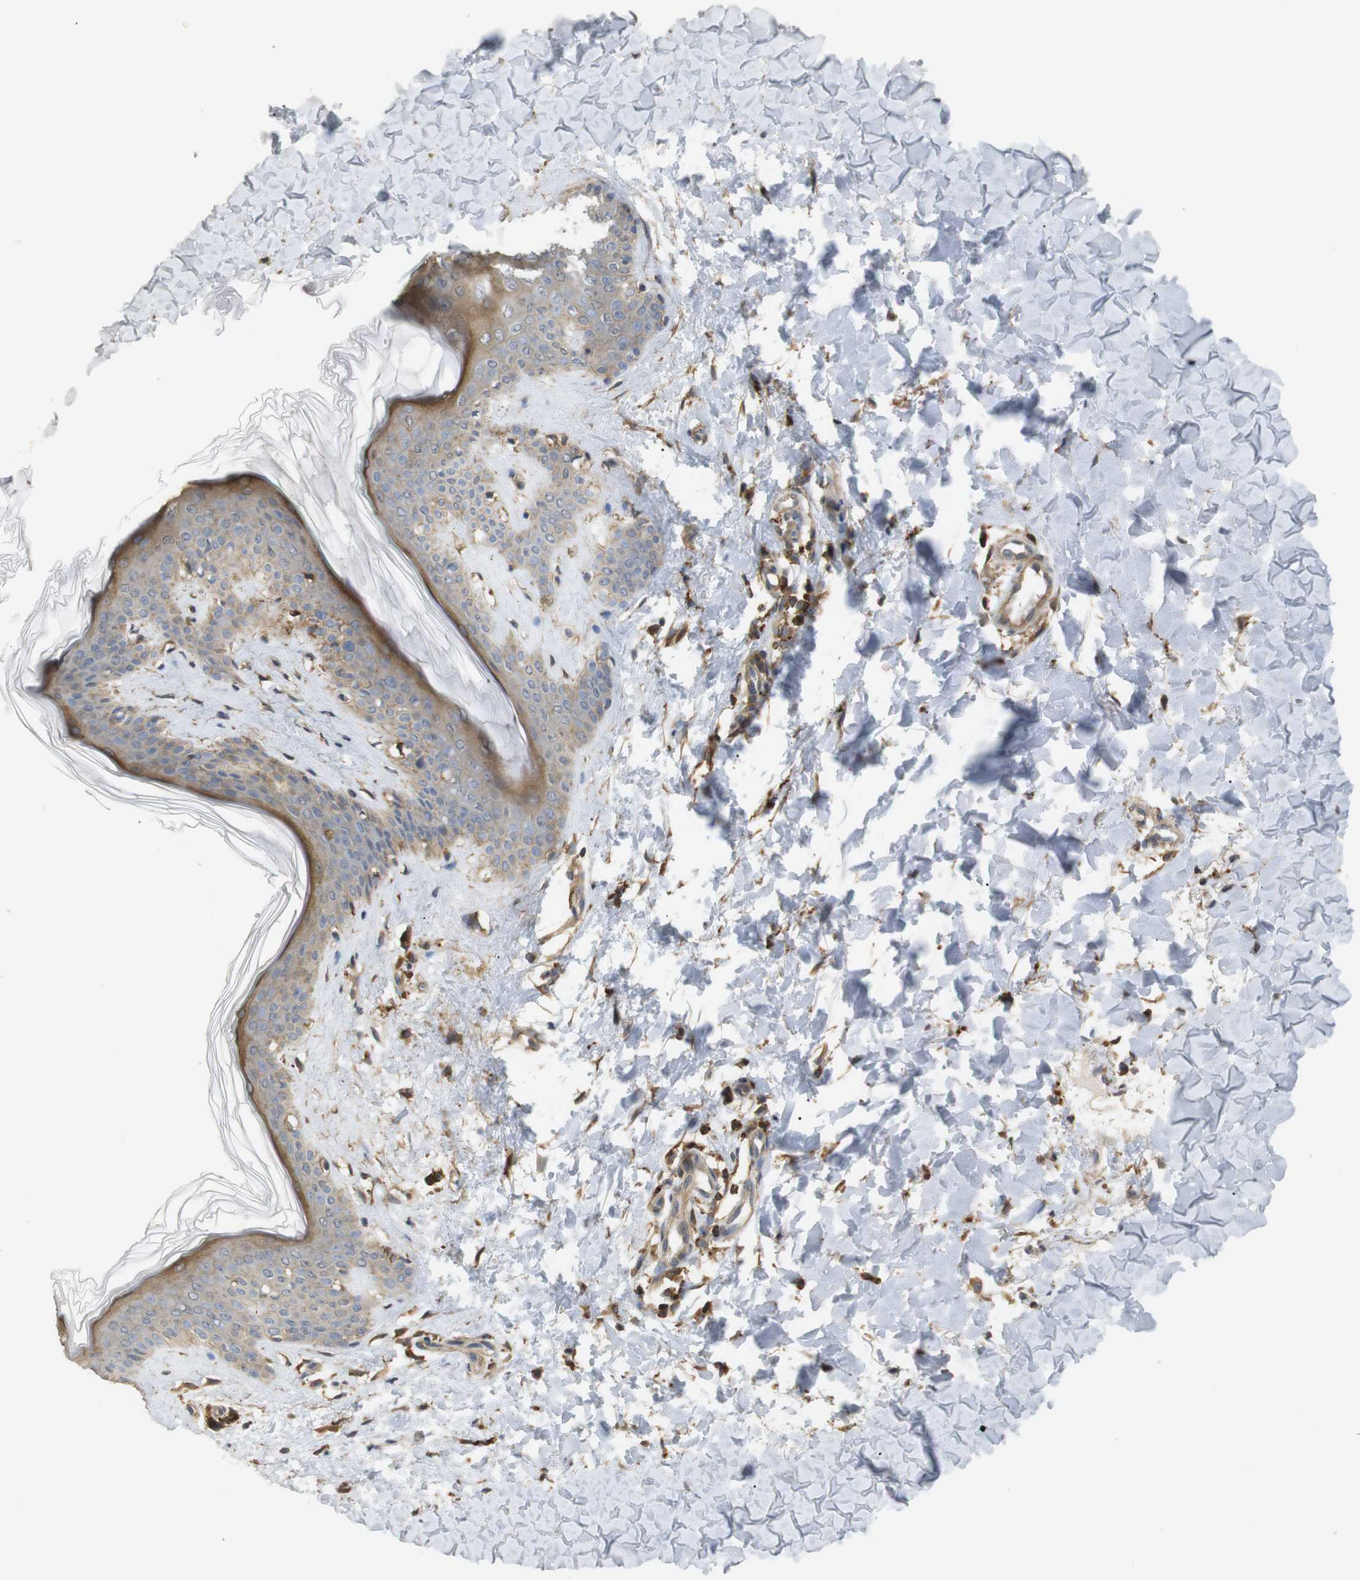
{"staining": {"intensity": "moderate", "quantity": ">75%", "location": "cytoplasmic/membranous"}, "tissue": "skin", "cell_type": "Fibroblasts", "image_type": "normal", "snomed": [{"axis": "morphology", "description": "Normal tissue, NOS"}, {"axis": "topography", "description": "Skin"}], "caption": "This is an image of immunohistochemistry (IHC) staining of normal skin, which shows moderate staining in the cytoplasmic/membranous of fibroblasts.", "gene": "KSR1", "patient": {"sex": "female", "age": 41}}